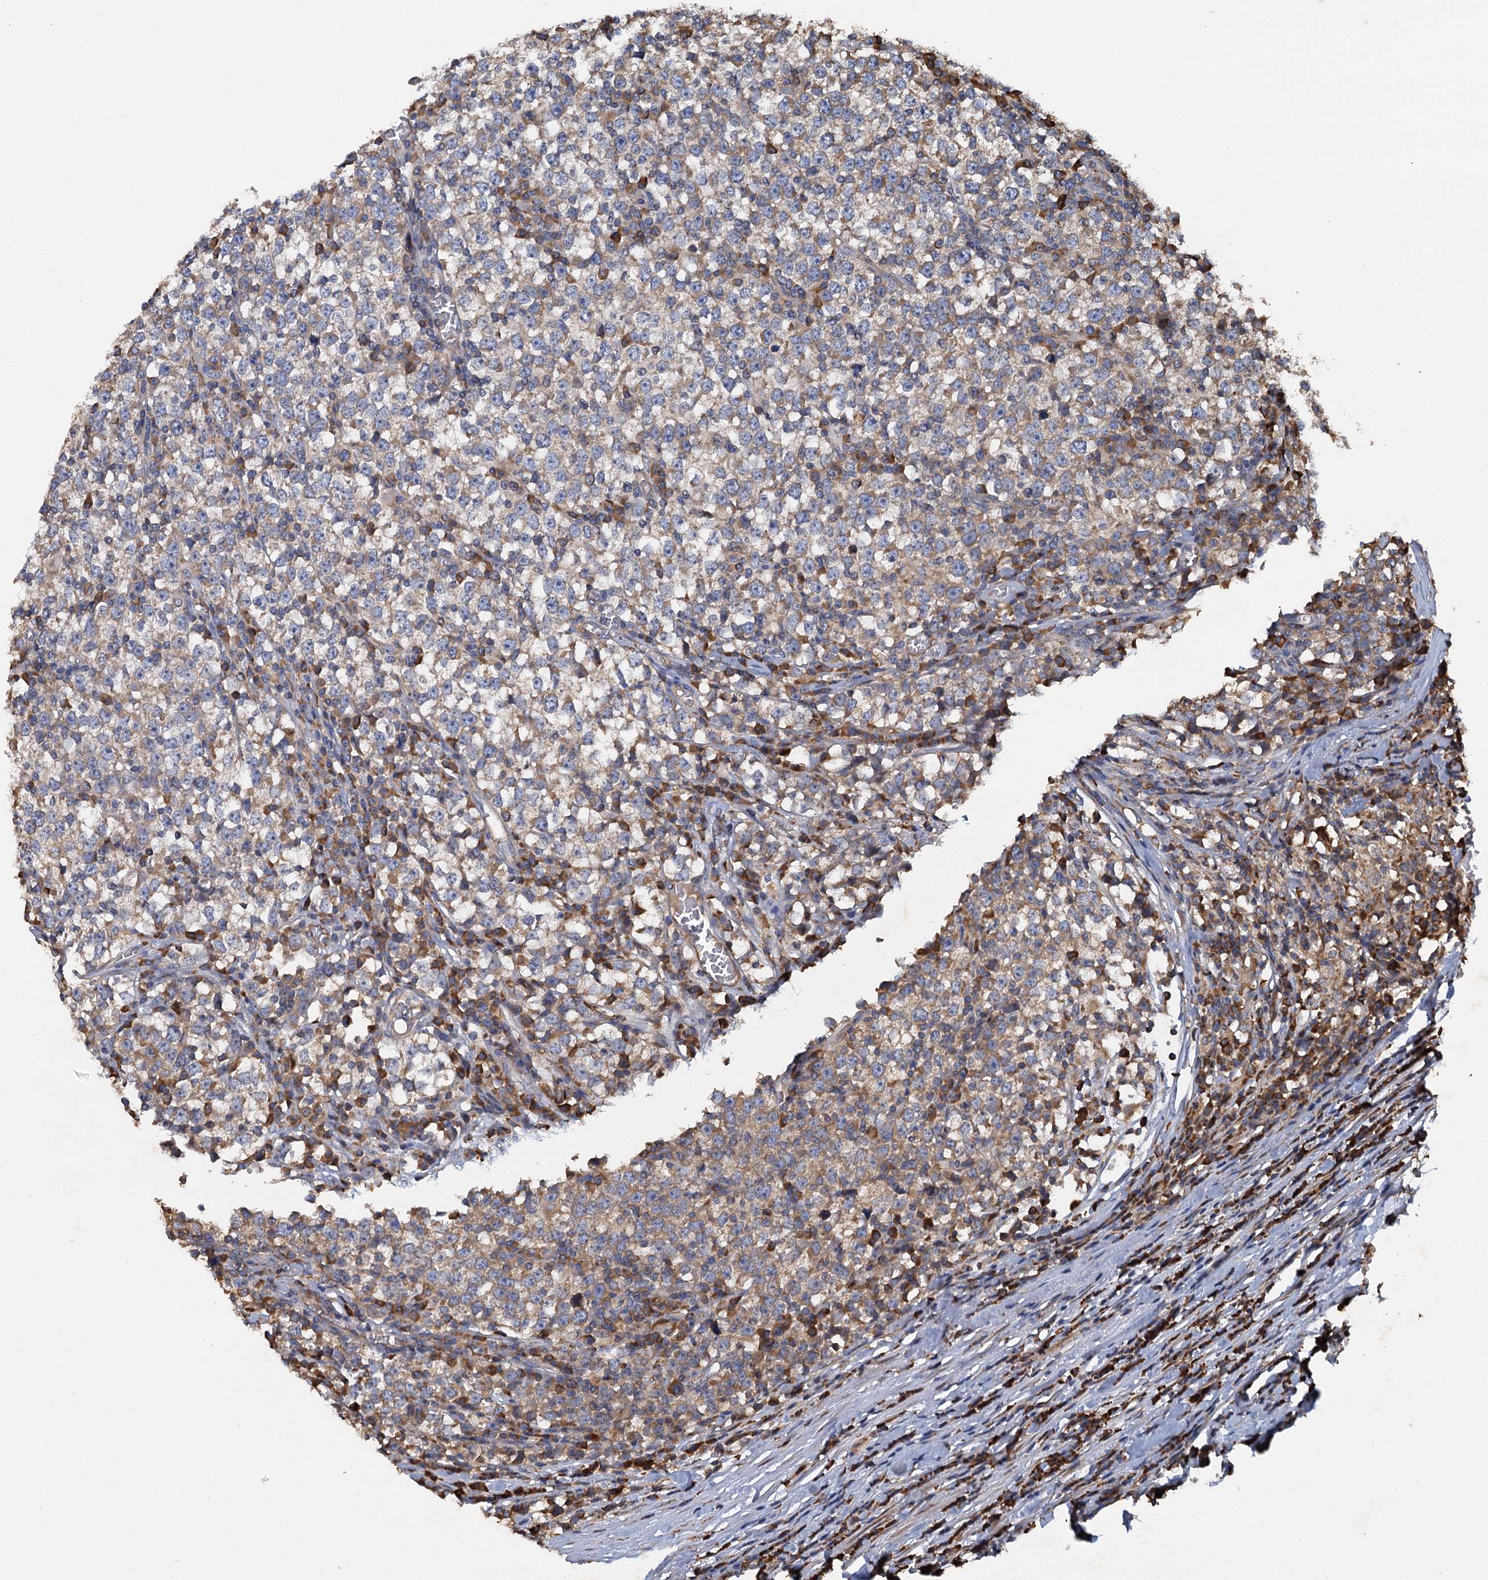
{"staining": {"intensity": "moderate", "quantity": "25%-75%", "location": "cytoplasmic/membranous"}, "tissue": "testis cancer", "cell_type": "Tumor cells", "image_type": "cancer", "snomed": [{"axis": "morphology", "description": "Seminoma, NOS"}, {"axis": "topography", "description": "Testis"}], "caption": "Moderate cytoplasmic/membranous staining for a protein is seen in about 25%-75% of tumor cells of testis cancer using immunohistochemistry.", "gene": "LINS1", "patient": {"sex": "male", "age": 65}}